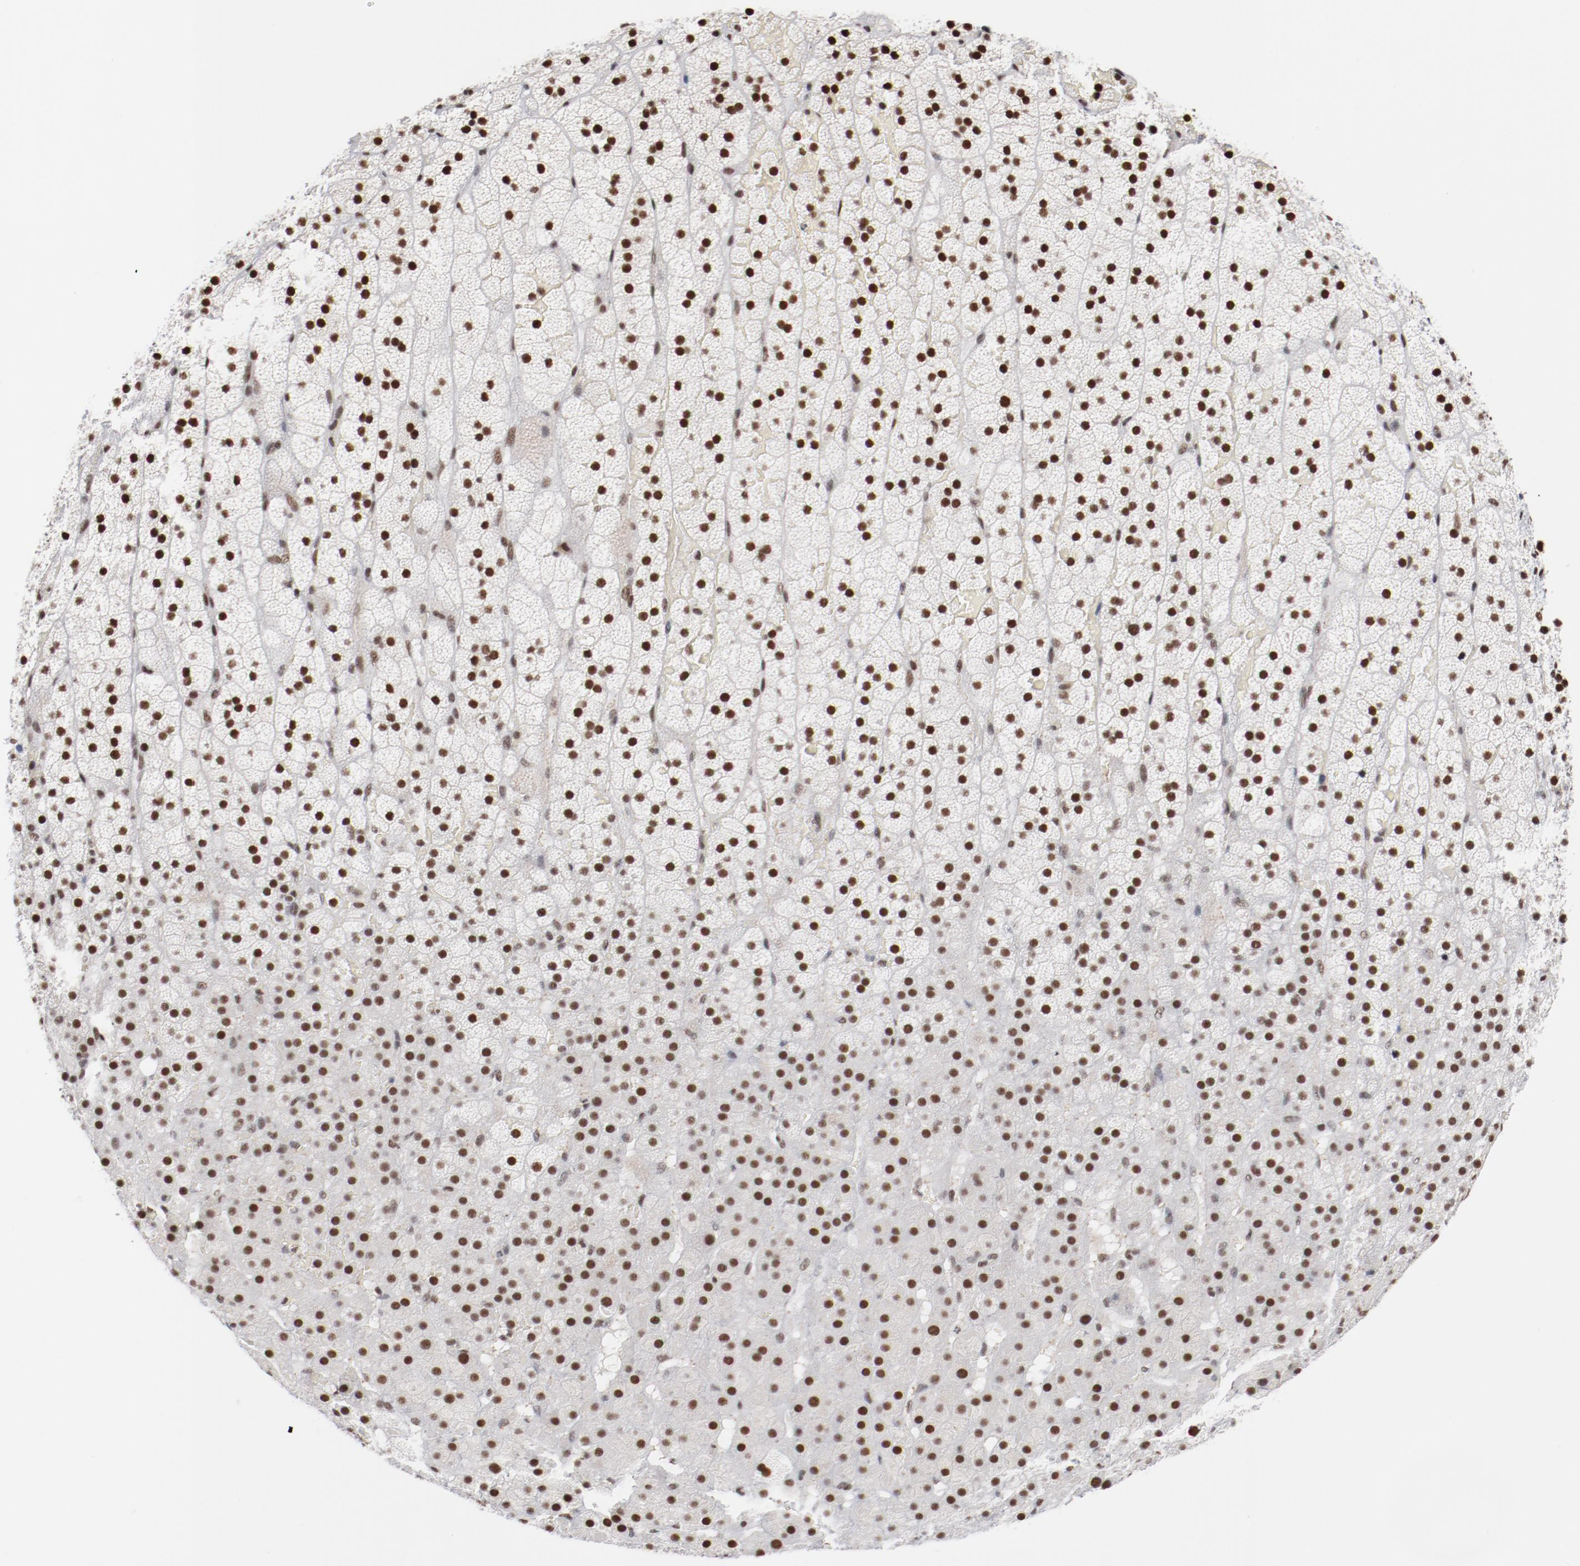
{"staining": {"intensity": "strong", "quantity": ">75%", "location": "nuclear"}, "tissue": "adrenal gland", "cell_type": "Glandular cells", "image_type": "normal", "snomed": [{"axis": "morphology", "description": "Normal tissue, NOS"}, {"axis": "topography", "description": "Adrenal gland"}], "caption": "Immunohistochemical staining of normal adrenal gland demonstrates >75% levels of strong nuclear protein staining in about >75% of glandular cells.", "gene": "BUB3", "patient": {"sex": "male", "age": 35}}